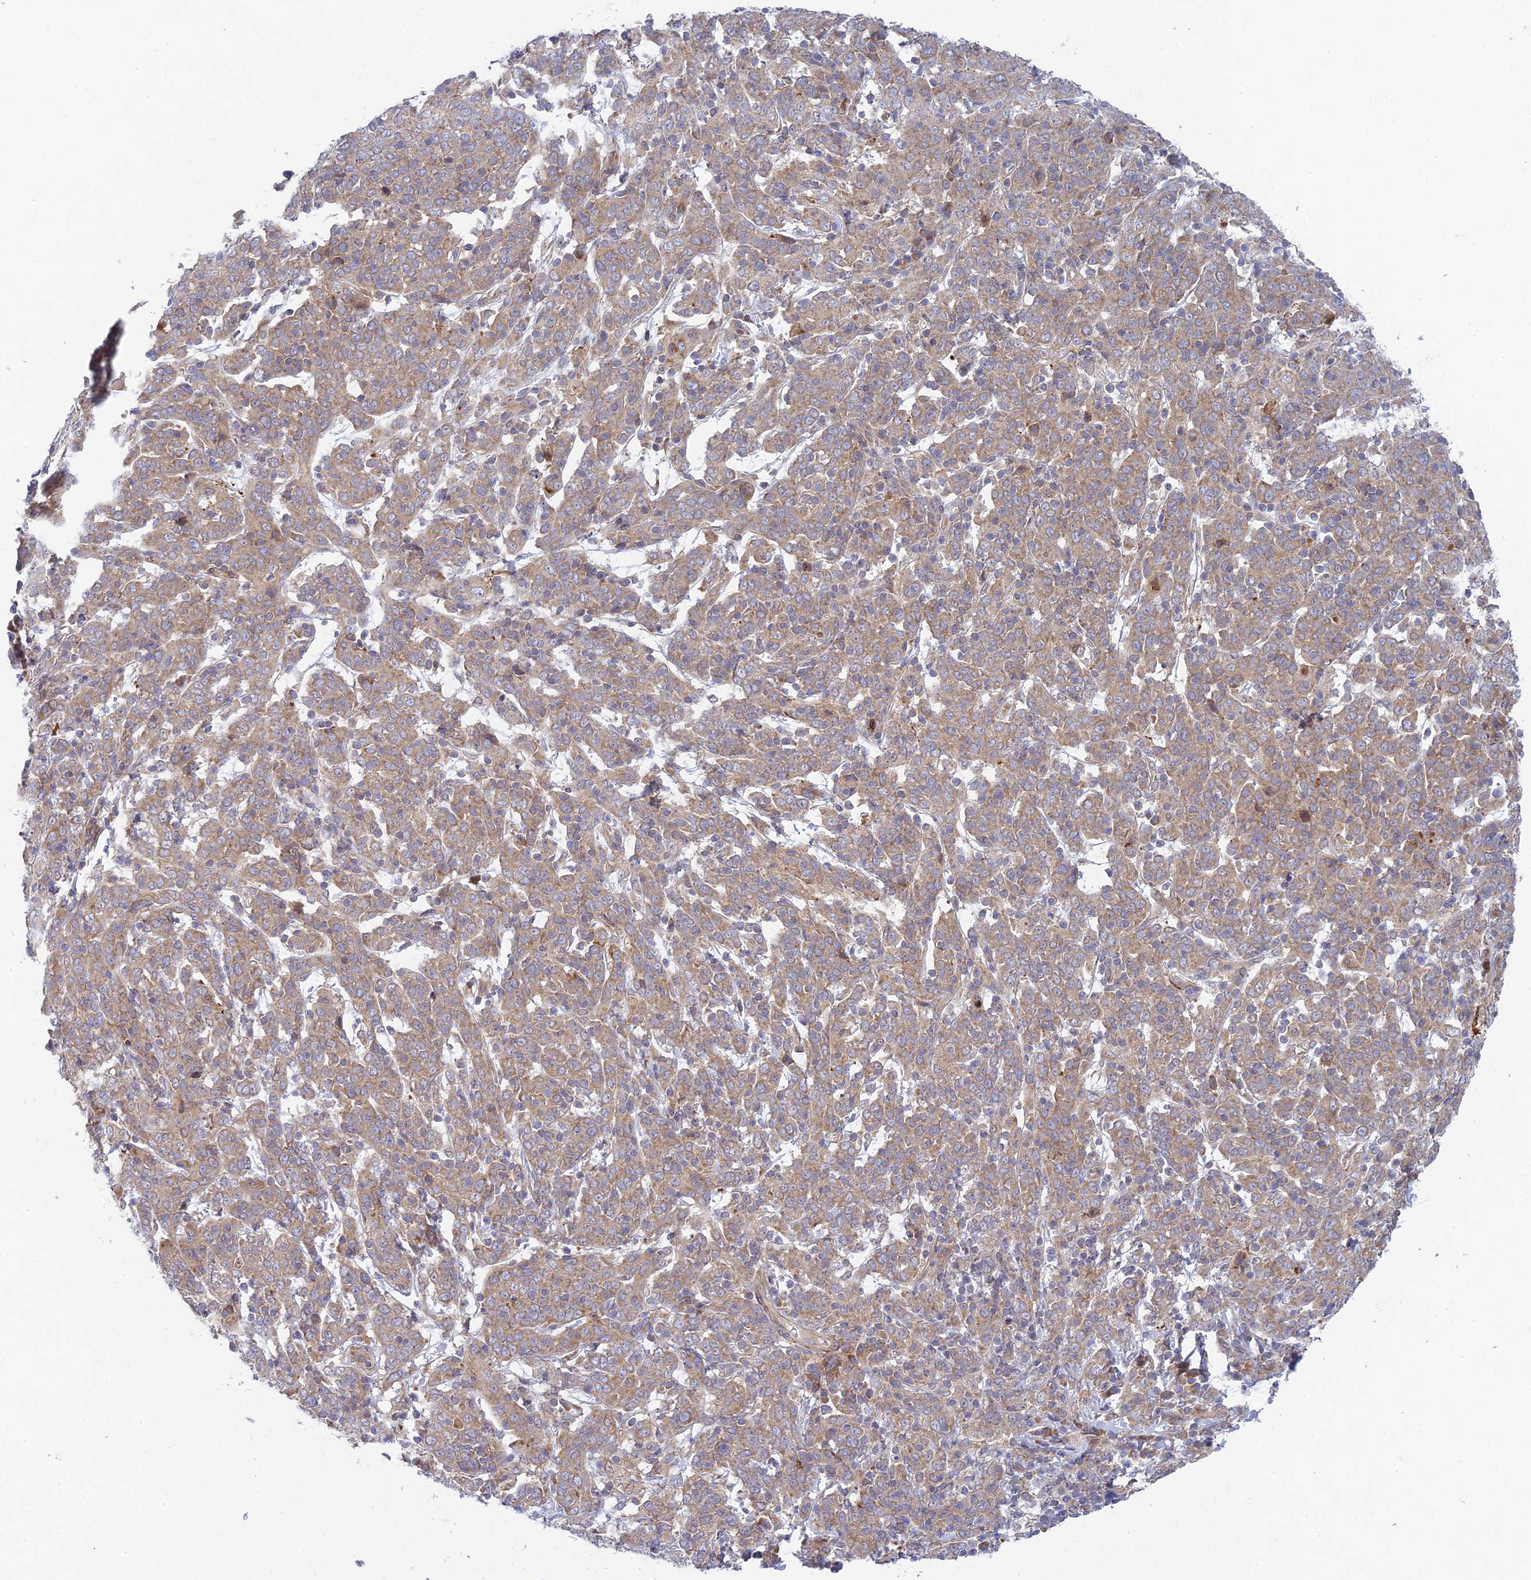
{"staining": {"intensity": "moderate", "quantity": ">75%", "location": "cytoplasmic/membranous"}, "tissue": "cervical cancer", "cell_type": "Tumor cells", "image_type": "cancer", "snomed": [{"axis": "morphology", "description": "Squamous cell carcinoma, NOS"}, {"axis": "topography", "description": "Cervix"}], "caption": "There is medium levels of moderate cytoplasmic/membranous staining in tumor cells of cervical cancer (squamous cell carcinoma), as demonstrated by immunohistochemical staining (brown color).", "gene": "INCA1", "patient": {"sex": "female", "age": 67}}